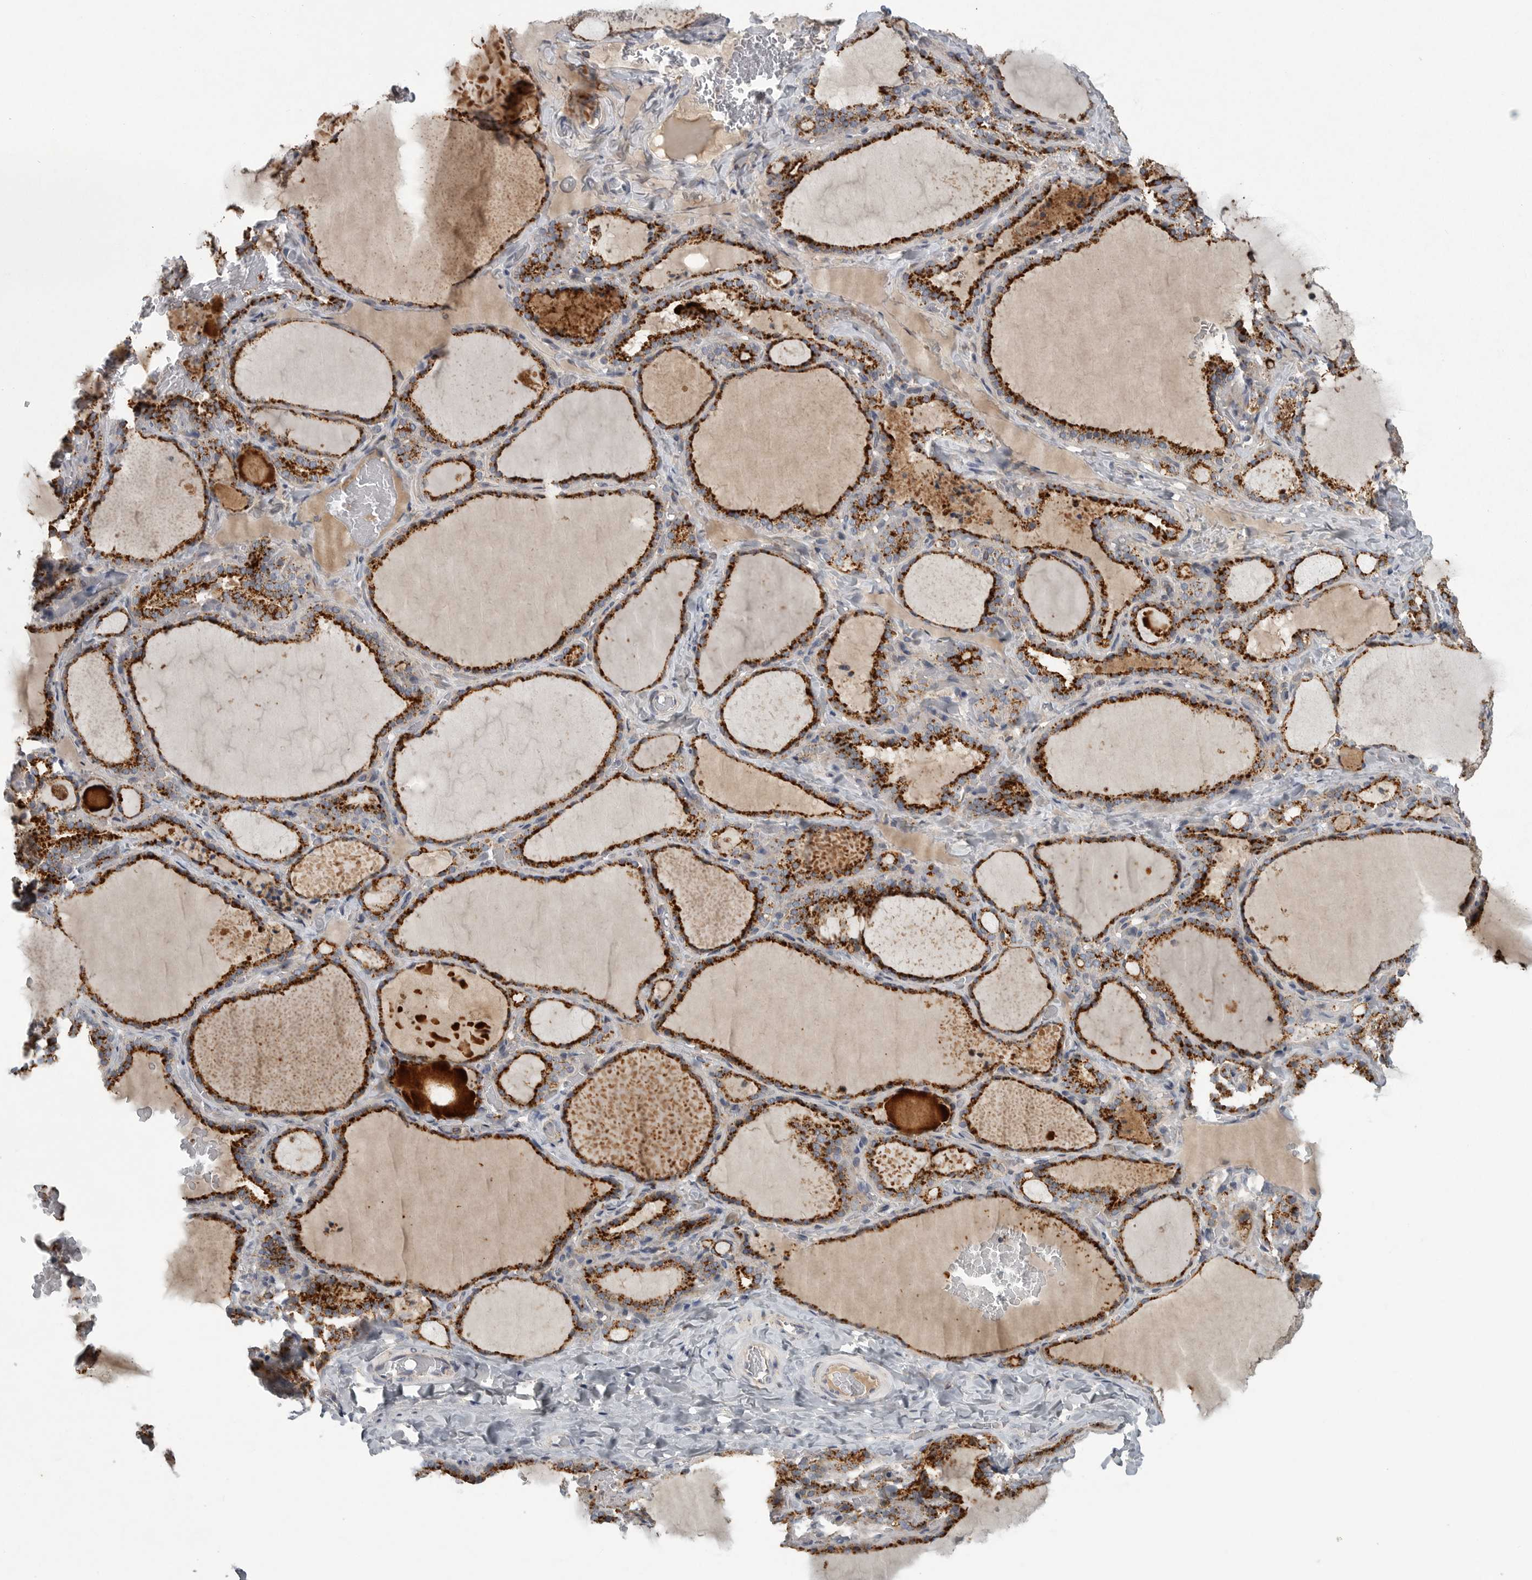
{"staining": {"intensity": "strong", "quantity": ">75%", "location": "cytoplasmic/membranous"}, "tissue": "thyroid gland", "cell_type": "Glandular cells", "image_type": "normal", "snomed": [{"axis": "morphology", "description": "Normal tissue, NOS"}, {"axis": "topography", "description": "Thyroid gland"}], "caption": "Glandular cells exhibit high levels of strong cytoplasmic/membranous positivity in about >75% of cells in normal human thyroid gland. (DAB (3,3'-diaminobenzidine) = brown stain, brightfield microscopy at high magnification).", "gene": "LAMTOR3", "patient": {"sex": "female", "age": 22}}